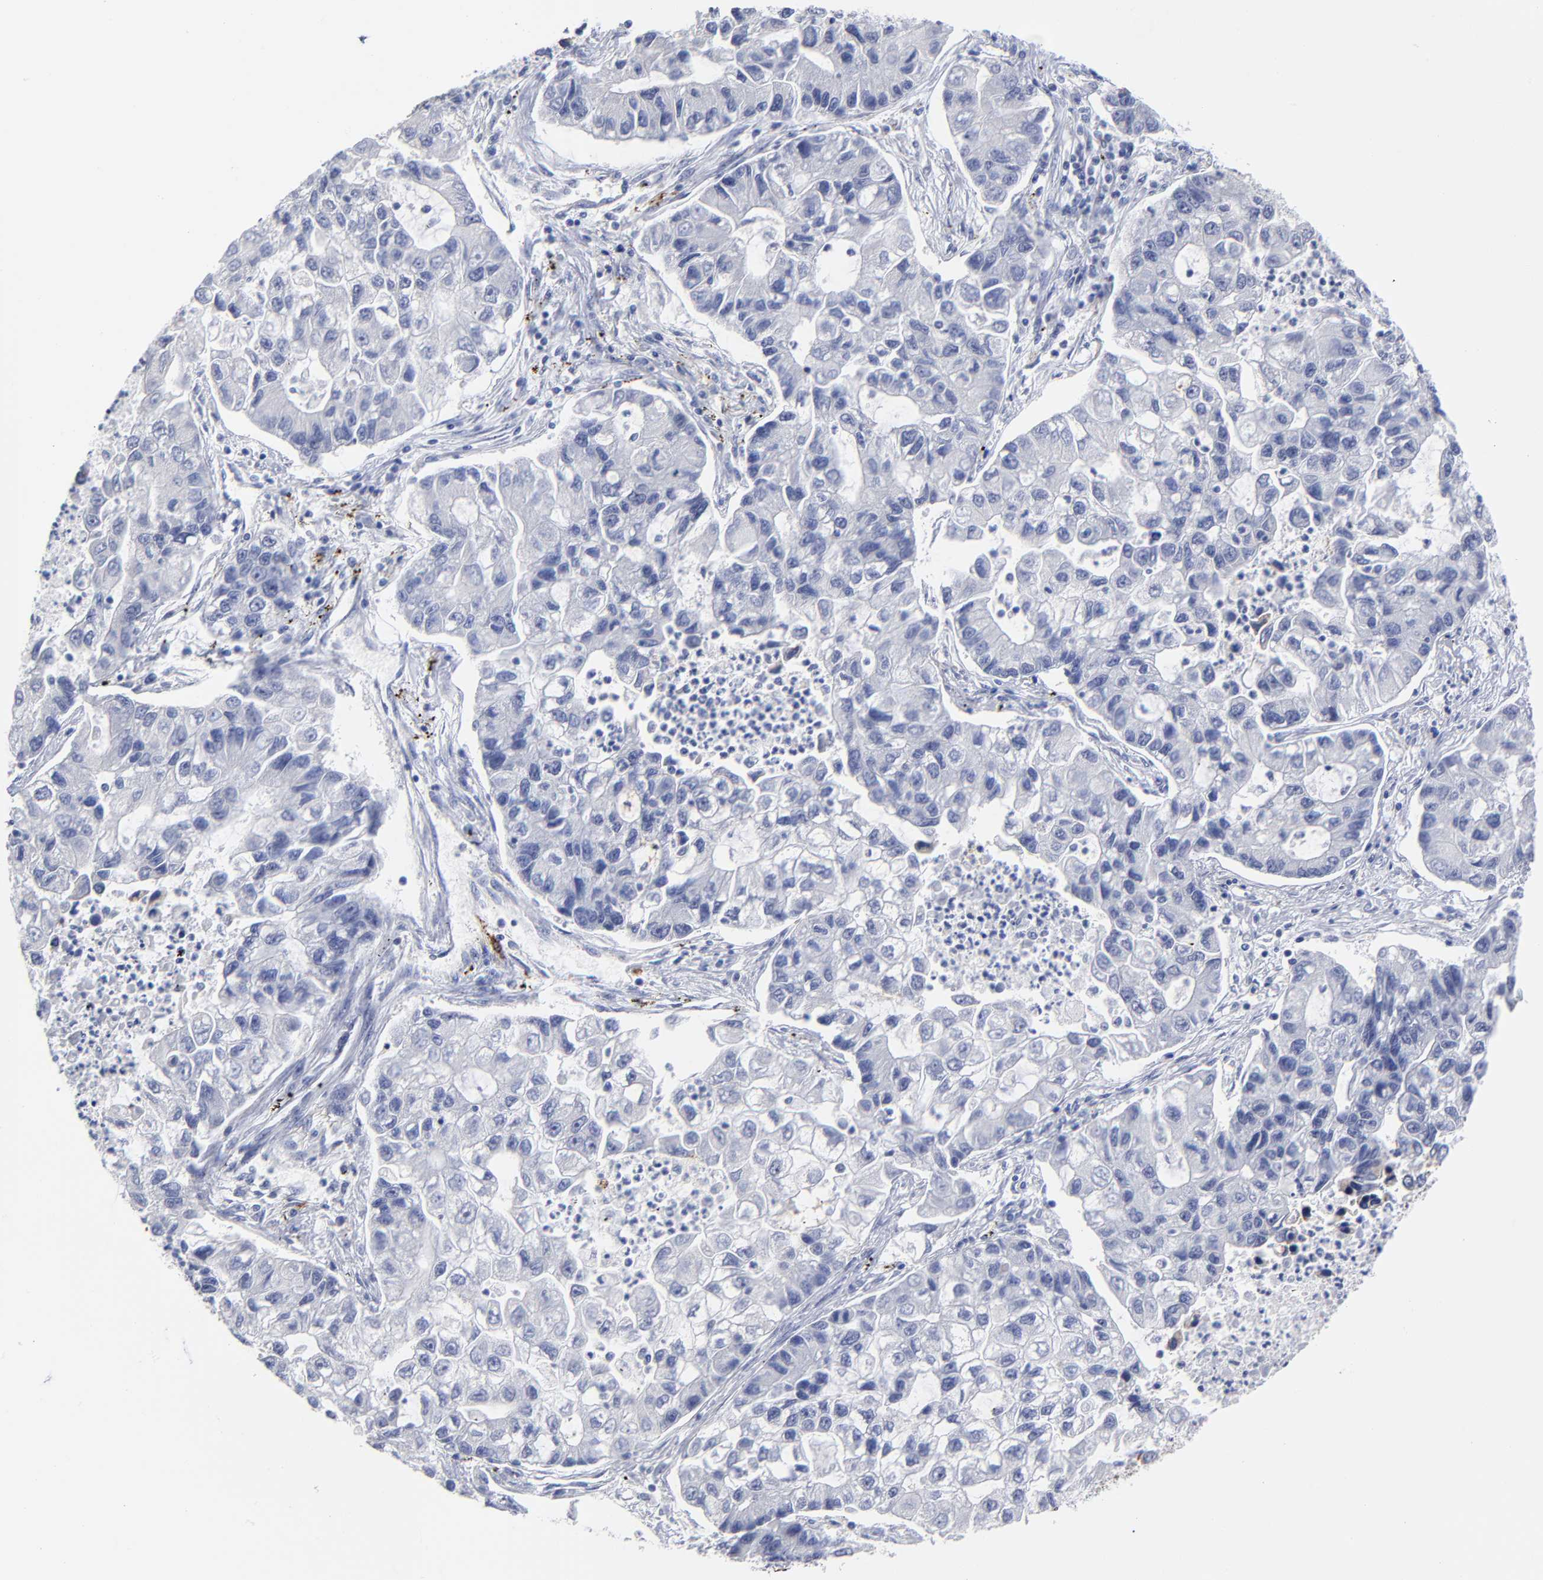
{"staining": {"intensity": "negative", "quantity": "none", "location": "none"}, "tissue": "lung cancer", "cell_type": "Tumor cells", "image_type": "cancer", "snomed": [{"axis": "morphology", "description": "Adenocarcinoma, NOS"}, {"axis": "topography", "description": "Lung"}], "caption": "Protein analysis of lung adenocarcinoma demonstrates no significant staining in tumor cells.", "gene": "PTP4A1", "patient": {"sex": "female", "age": 51}}